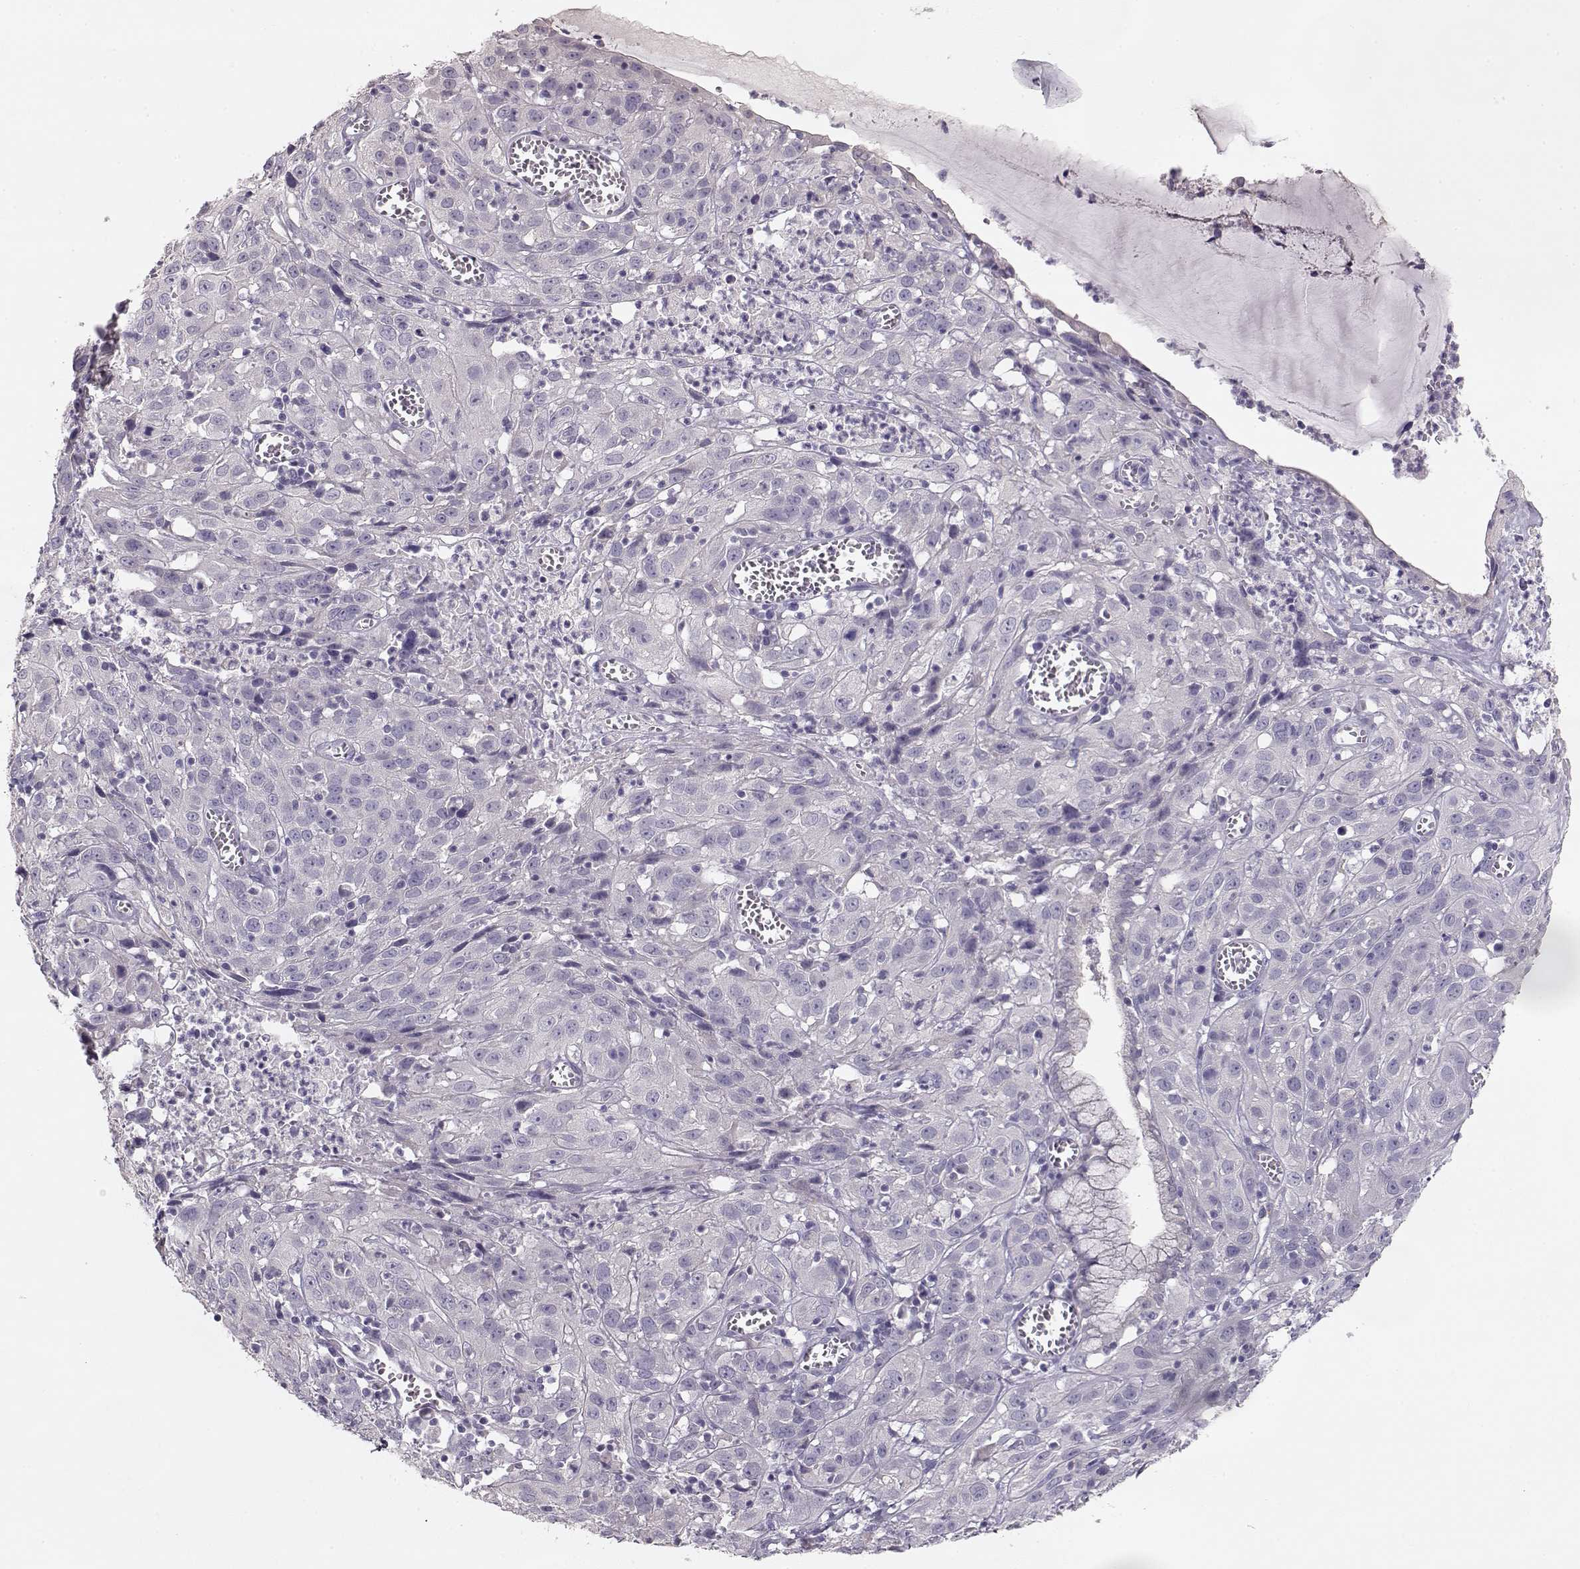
{"staining": {"intensity": "negative", "quantity": "none", "location": "none"}, "tissue": "cervical cancer", "cell_type": "Tumor cells", "image_type": "cancer", "snomed": [{"axis": "morphology", "description": "Squamous cell carcinoma, NOS"}, {"axis": "topography", "description": "Cervix"}], "caption": "Immunohistochemistry histopathology image of cervical cancer stained for a protein (brown), which reveals no positivity in tumor cells. Nuclei are stained in blue.", "gene": "GLIPR1L2", "patient": {"sex": "female", "age": 32}}